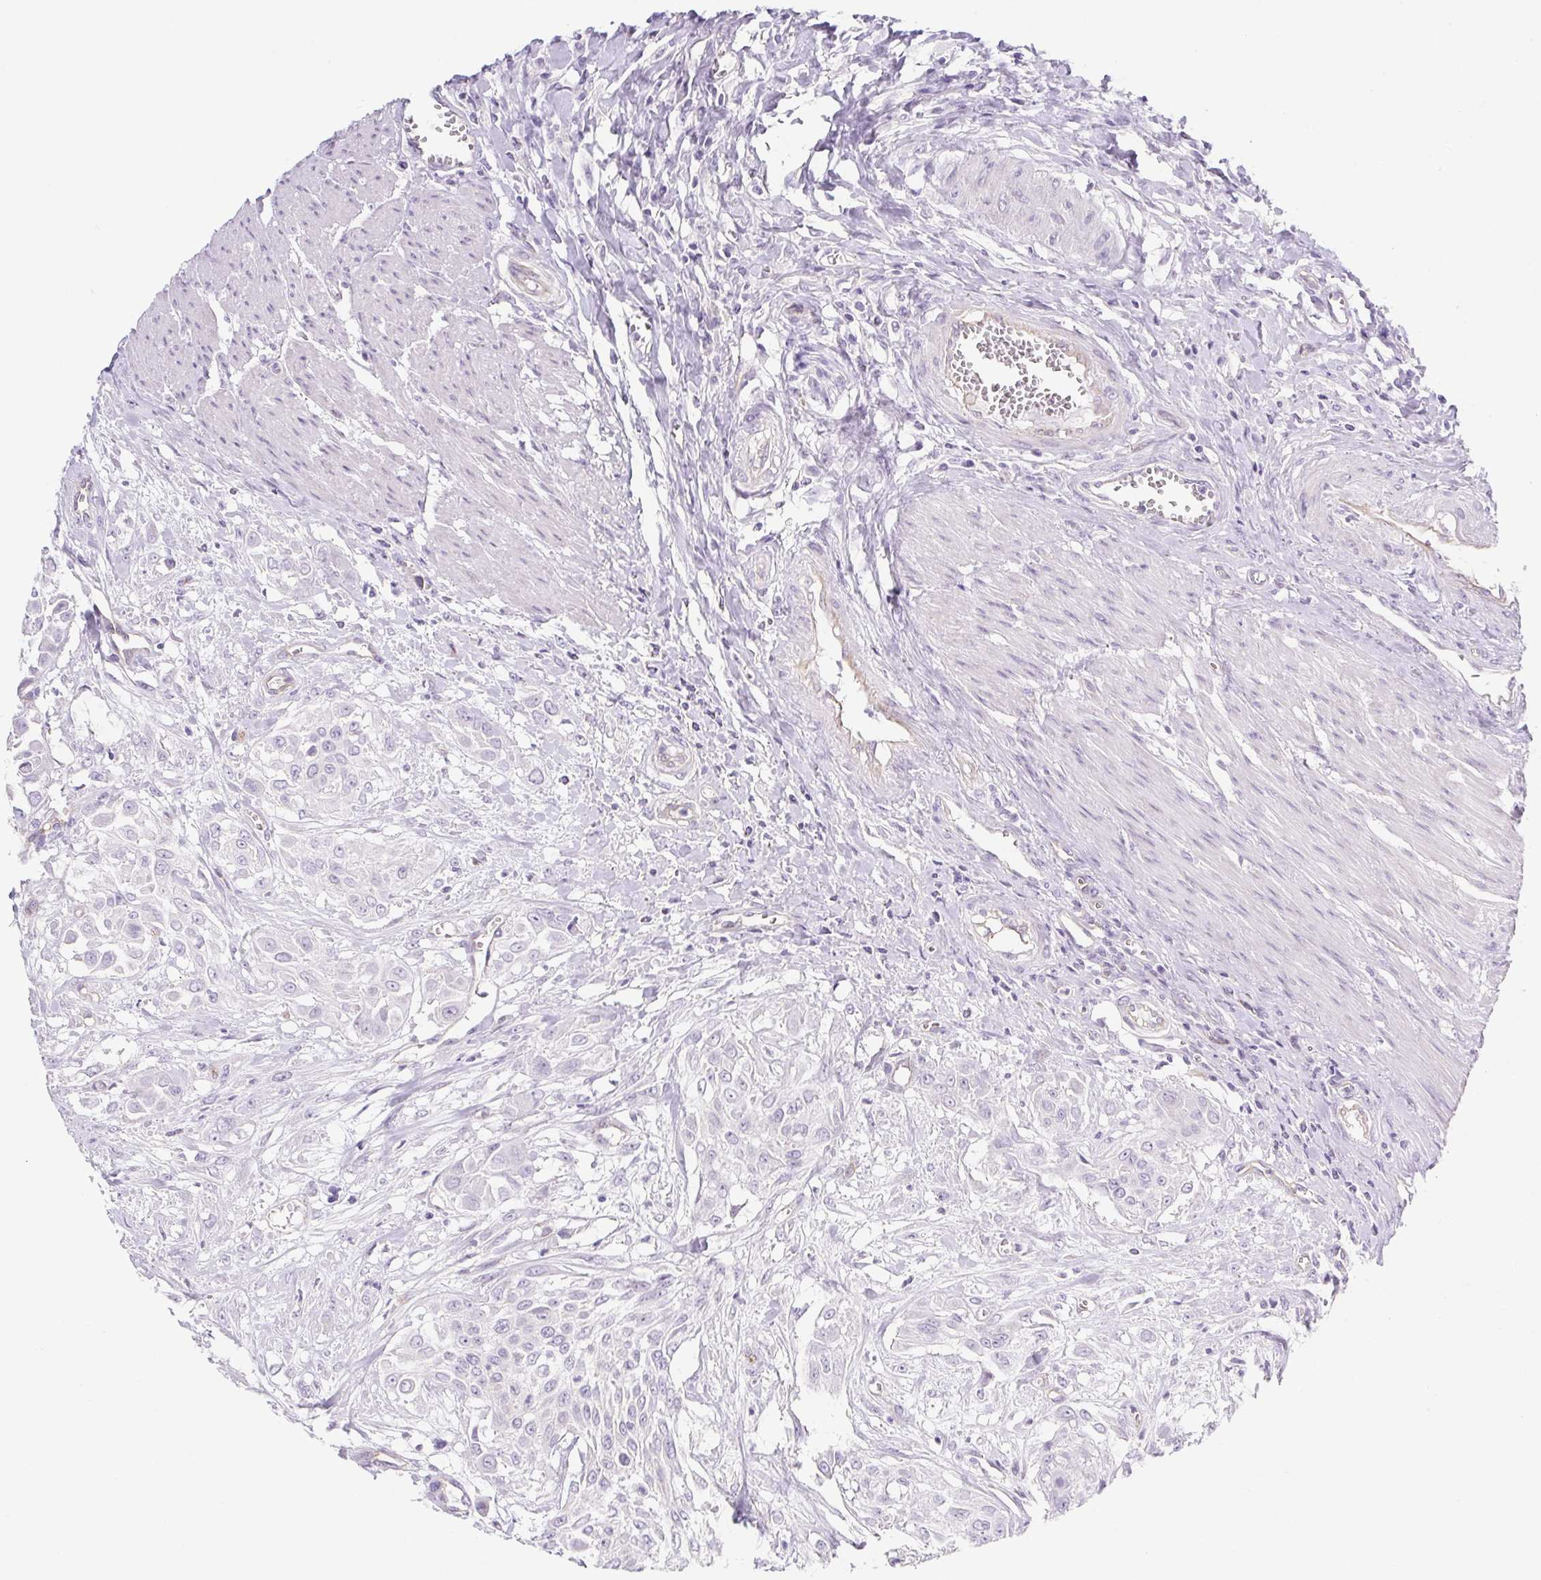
{"staining": {"intensity": "negative", "quantity": "none", "location": "none"}, "tissue": "urothelial cancer", "cell_type": "Tumor cells", "image_type": "cancer", "snomed": [{"axis": "morphology", "description": "Urothelial carcinoma, High grade"}, {"axis": "topography", "description": "Urinary bladder"}], "caption": "This histopathology image is of urothelial cancer stained with immunohistochemistry to label a protein in brown with the nuclei are counter-stained blue. There is no expression in tumor cells. (DAB (3,3'-diaminobenzidine) immunohistochemistry, high magnification).", "gene": "BCAS1", "patient": {"sex": "male", "age": 57}}